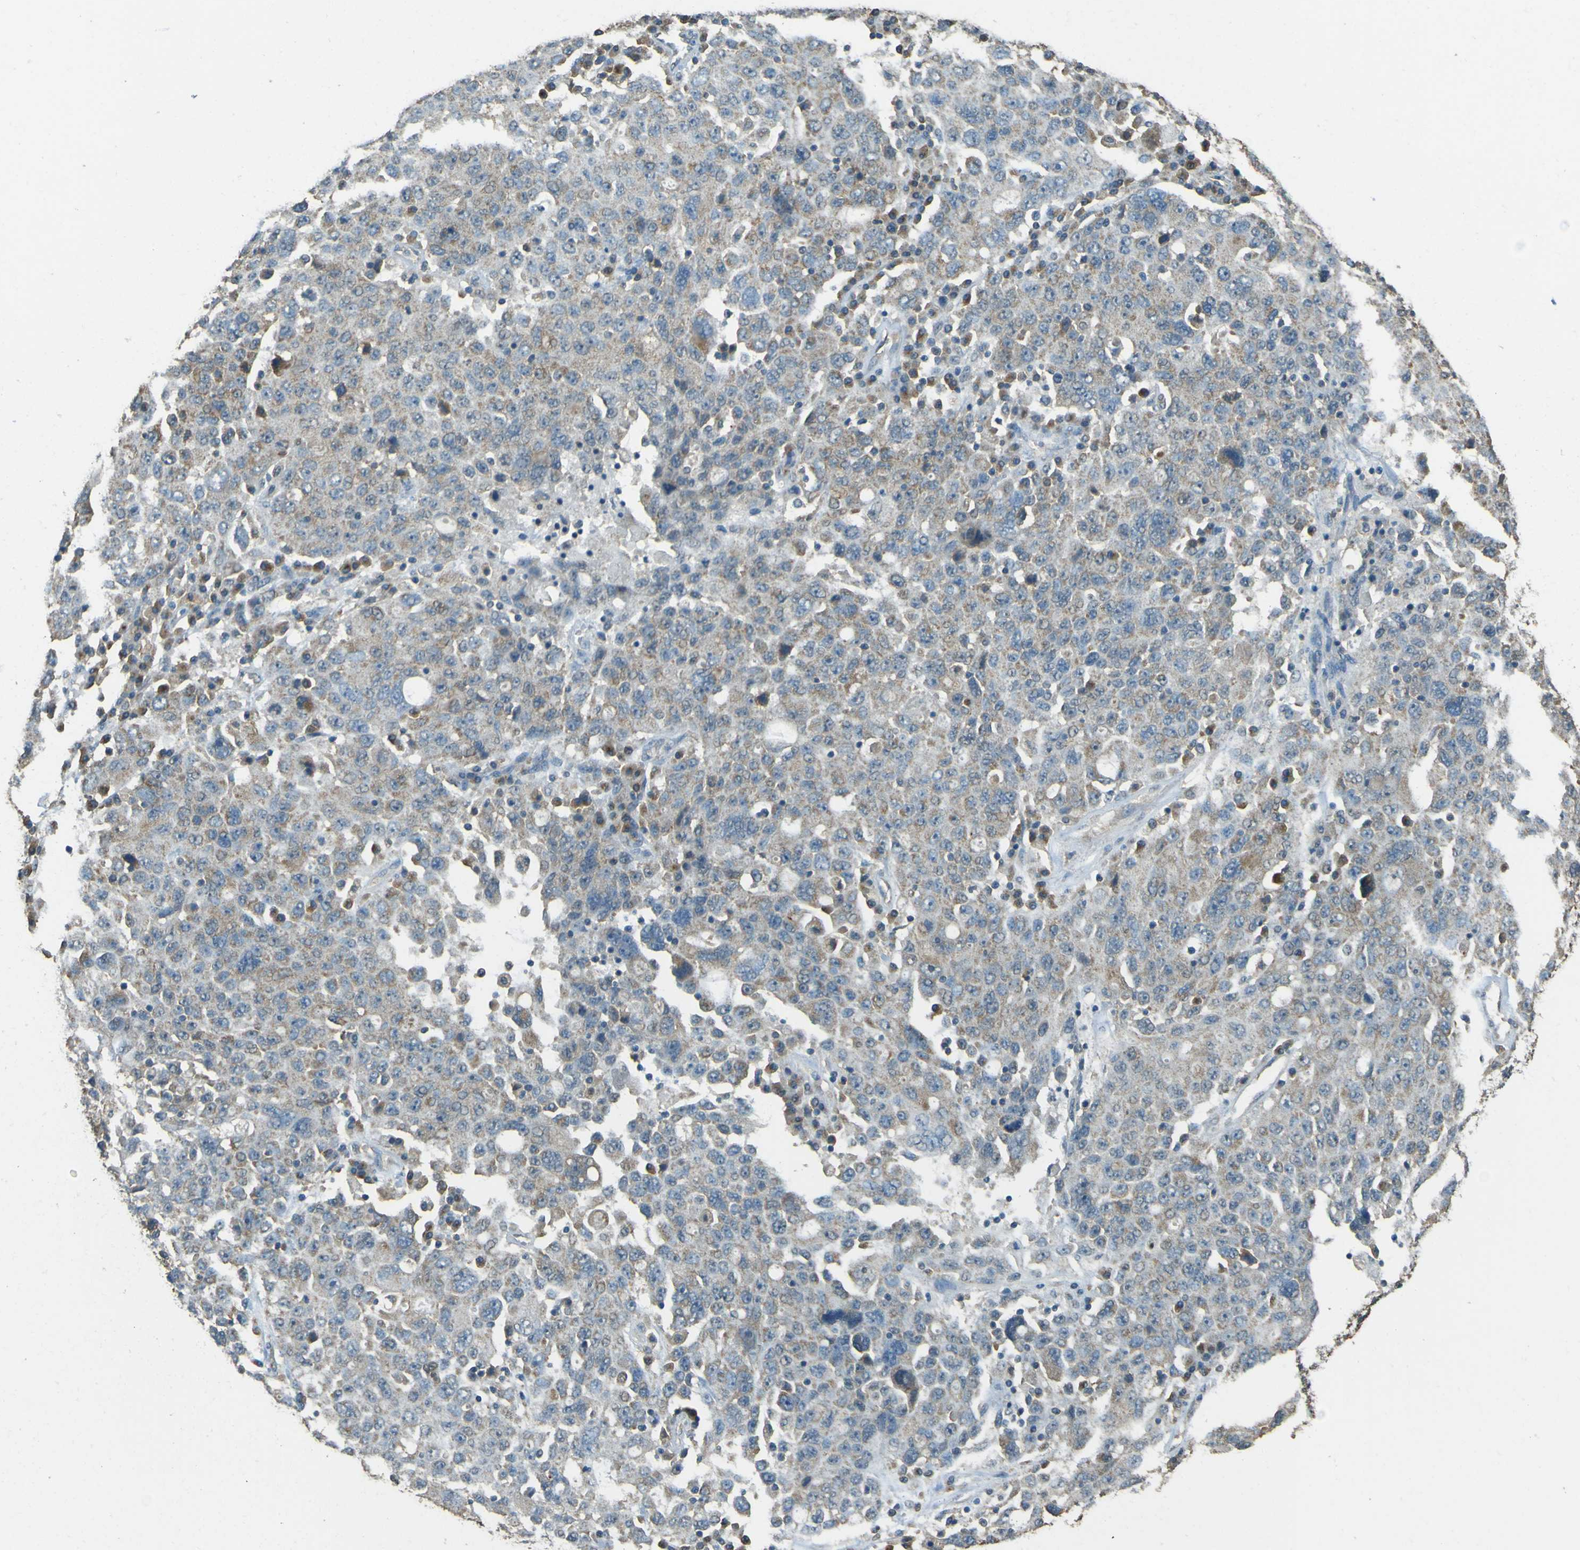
{"staining": {"intensity": "weak", "quantity": ">75%", "location": "cytoplasmic/membranous"}, "tissue": "ovarian cancer", "cell_type": "Tumor cells", "image_type": "cancer", "snomed": [{"axis": "morphology", "description": "Carcinoma, endometroid"}, {"axis": "topography", "description": "Ovary"}], "caption": "Brown immunohistochemical staining in ovarian endometroid carcinoma exhibits weak cytoplasmic/membranous staining in approximately >75% of tumor cells. (Brightfield microscopy of DAB IHC at high magnification).", "gene": "GOLGA1", "patient": {"sex": "female", "age": 62}}